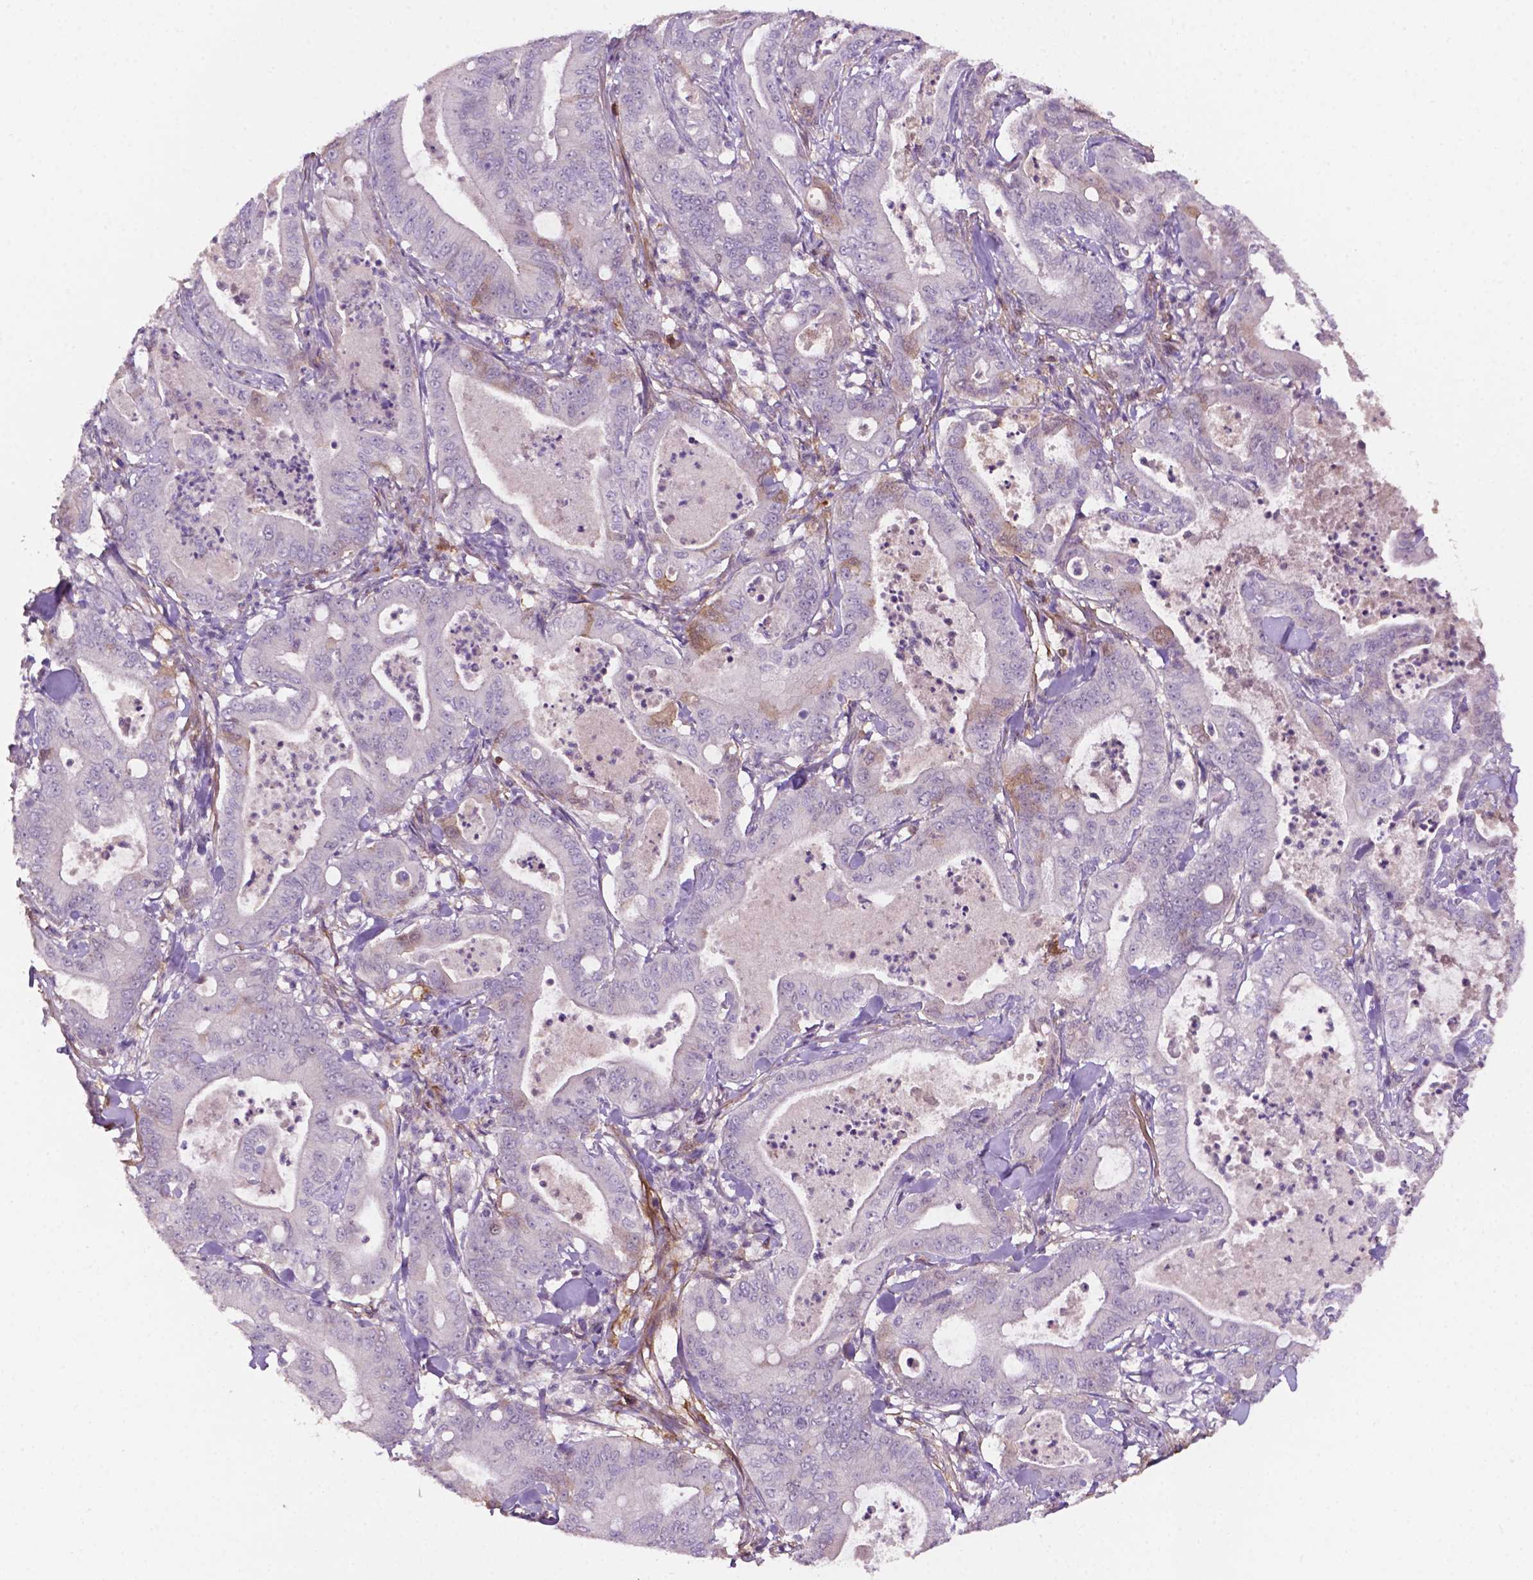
{"staining": {"intensity": "negative", "quantity": "none", "location": "none"}, "tissue": "pancreatic cancer", "cell_type": "Tumor cells", "image_type": "cancer", "snomed": [{"axis": "morphology", "description": "Adenocarcinoma, NOS"}, {"axis": "topography", "description": "Pancreas"}], "caption": "Tumor cells show no significant protein expression in pancreatic cancer.", "gene": "FBLN1", "patient": {"sex": "male", "age": 71}}